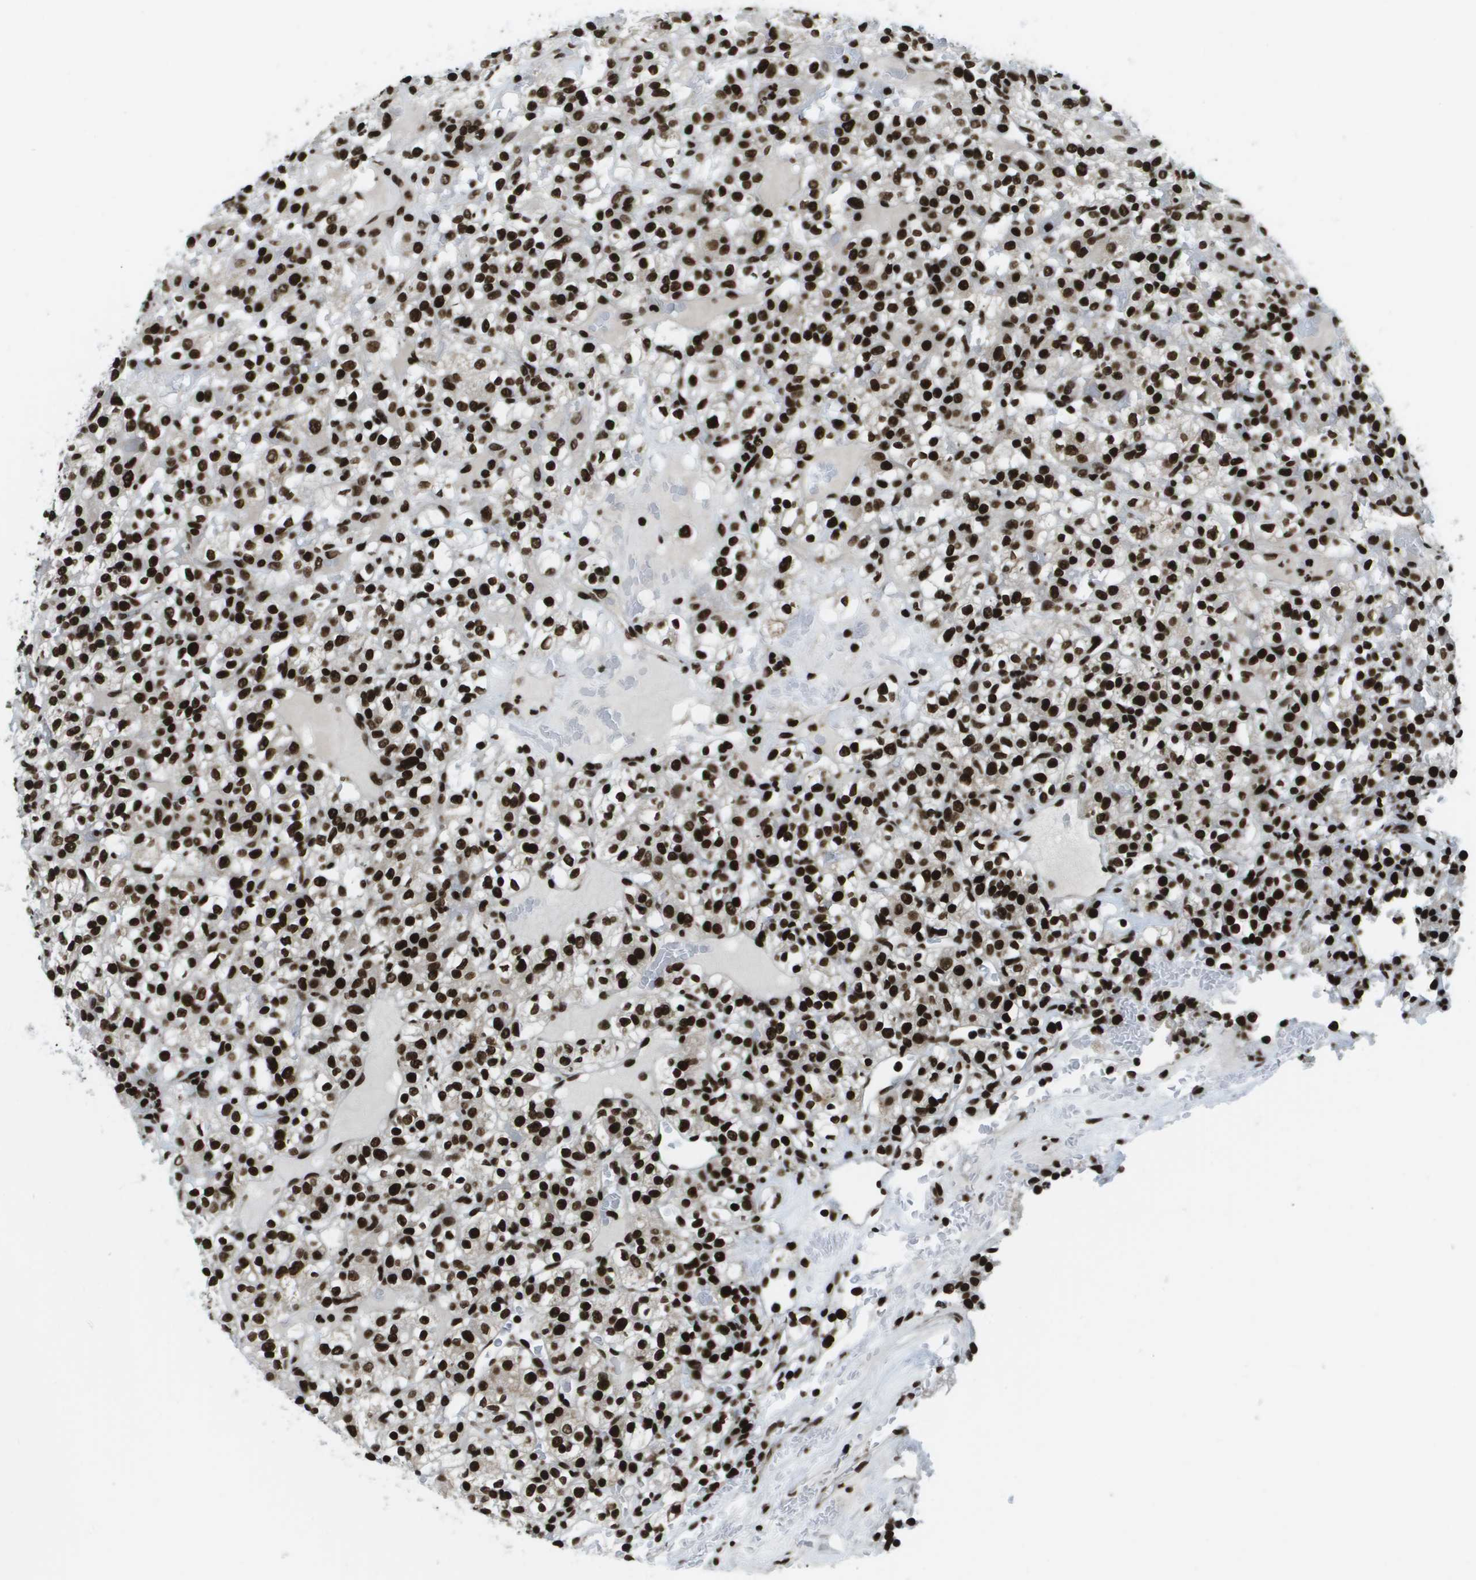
{"staining": {"intensity": "strong", "quantity": ">75%", "location": "nuclear"}, "tissue": "renal cancer", "cell_type": "Tumor cells", "image_type": "cancer", "snomed": [{"axis": "morphology", "description": "Normal tissue, NOS"}, {"axis": "morphology", "description": "Adenocarcinoma, NOS"}, {"axis": "topography", "description": "Kidney"}], "caption": "Immunohistochemical staining of human renal cancer exhibits strong nuclear protein positivity in about >75% of tumor cells.", "gene": "GLYR1", "patient": {"sex": "female", "age": 72}}